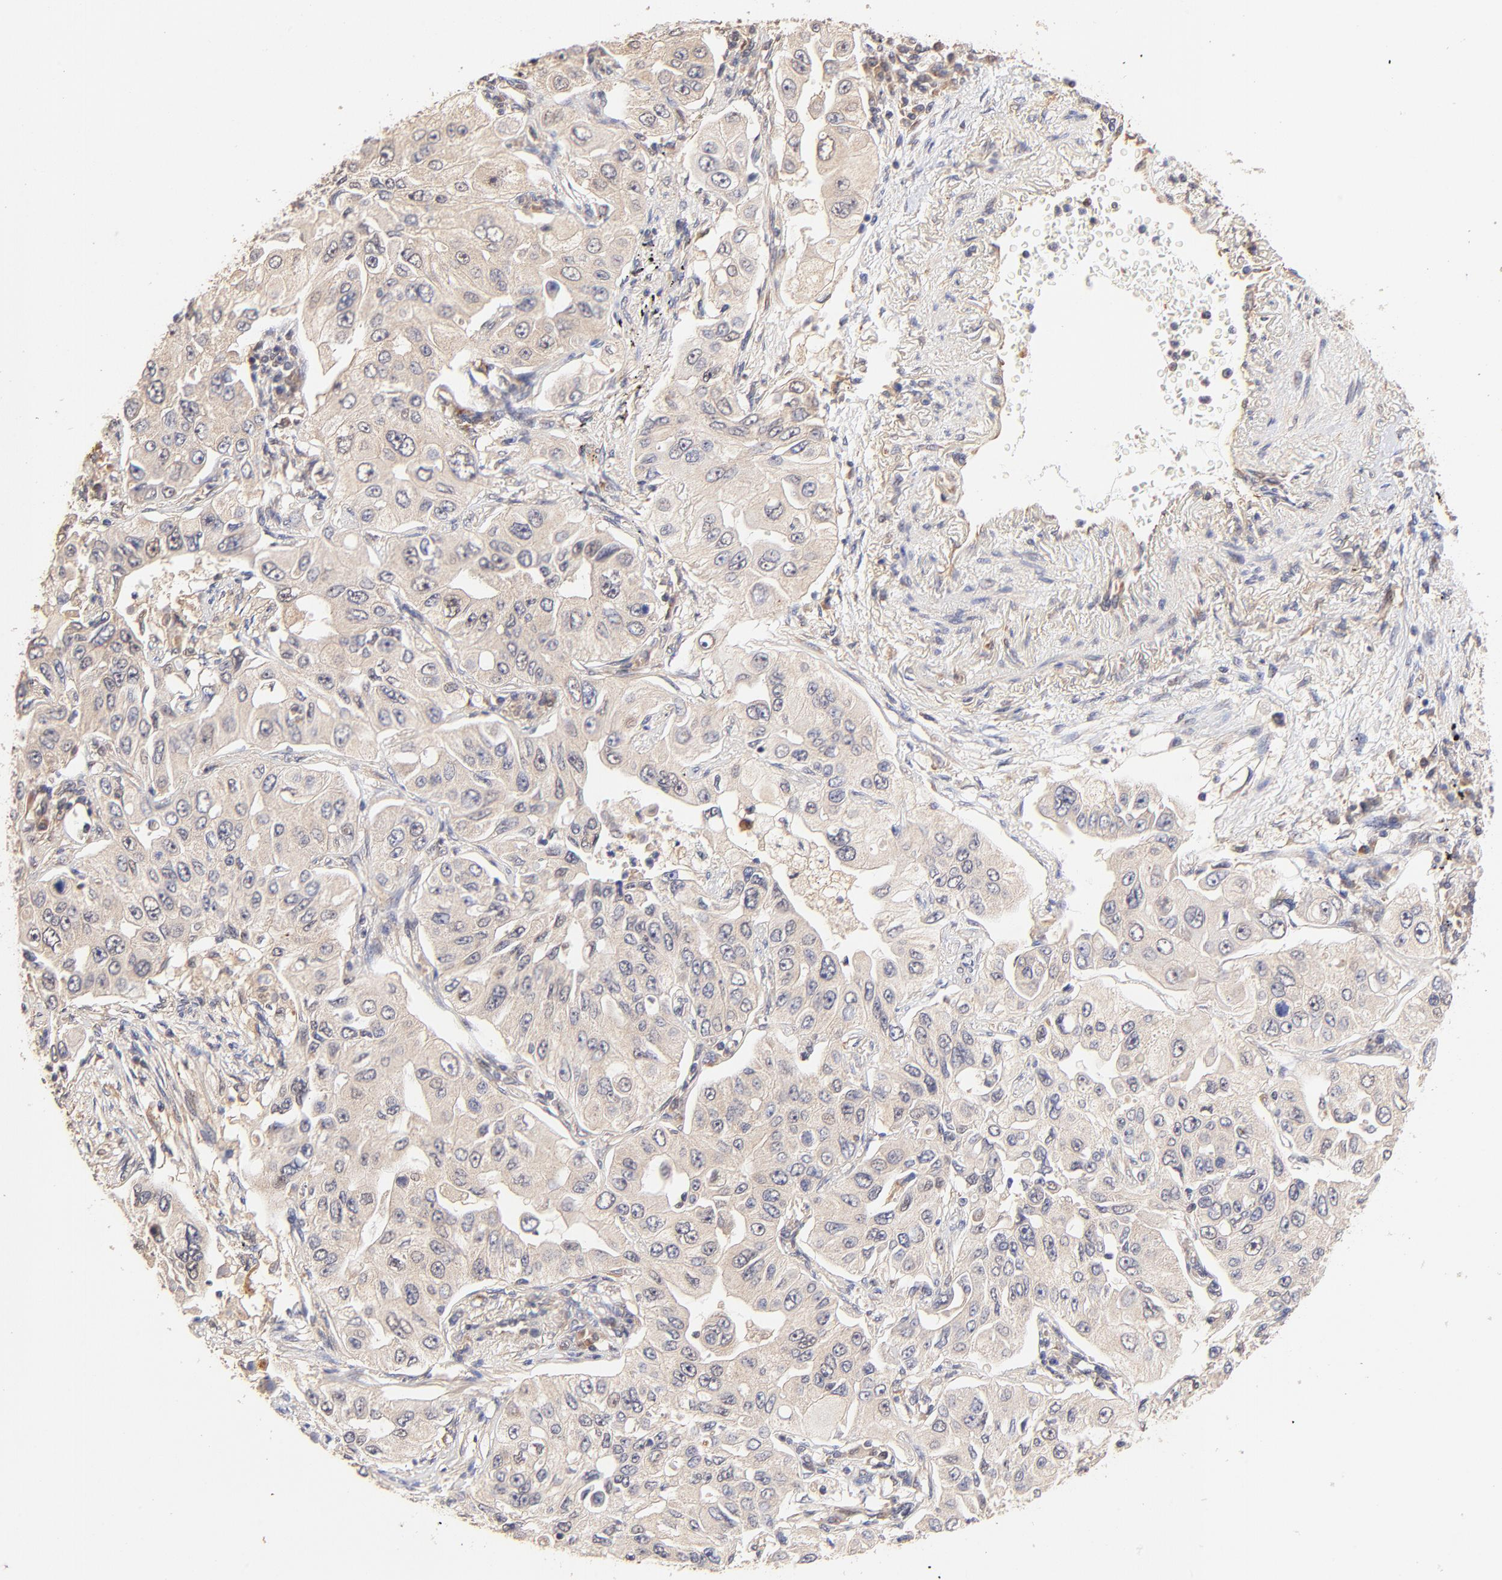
{"staining": {"intensity": "weak", "quantity": ">75%", "location": "cytoplasmic/membranous"}, "tissue": "lung cancer", "cell_type": "Tumor cells", "image_type": "cancer", "snomed": [{"axis": "morphology", "description": "Adenocarcinoma, NOS"}, {"axis": "topography", "description": "Lung"}], "caption": "Adenocarcinoma (lung) was stained to show a protein in brown. There is low levels of weak cytoplasmic/membranous positivity in approximately >75% of tumor cells. The staining was performed using DAB (3,3'-diaminobenzidine) to visualize the protein expression in brown, while the nuclei were stained in blue with hematoxylin (Magnification: 20x).", "gene": "TNFAIP3", "patient": {"sex": "male", "age": 84}}